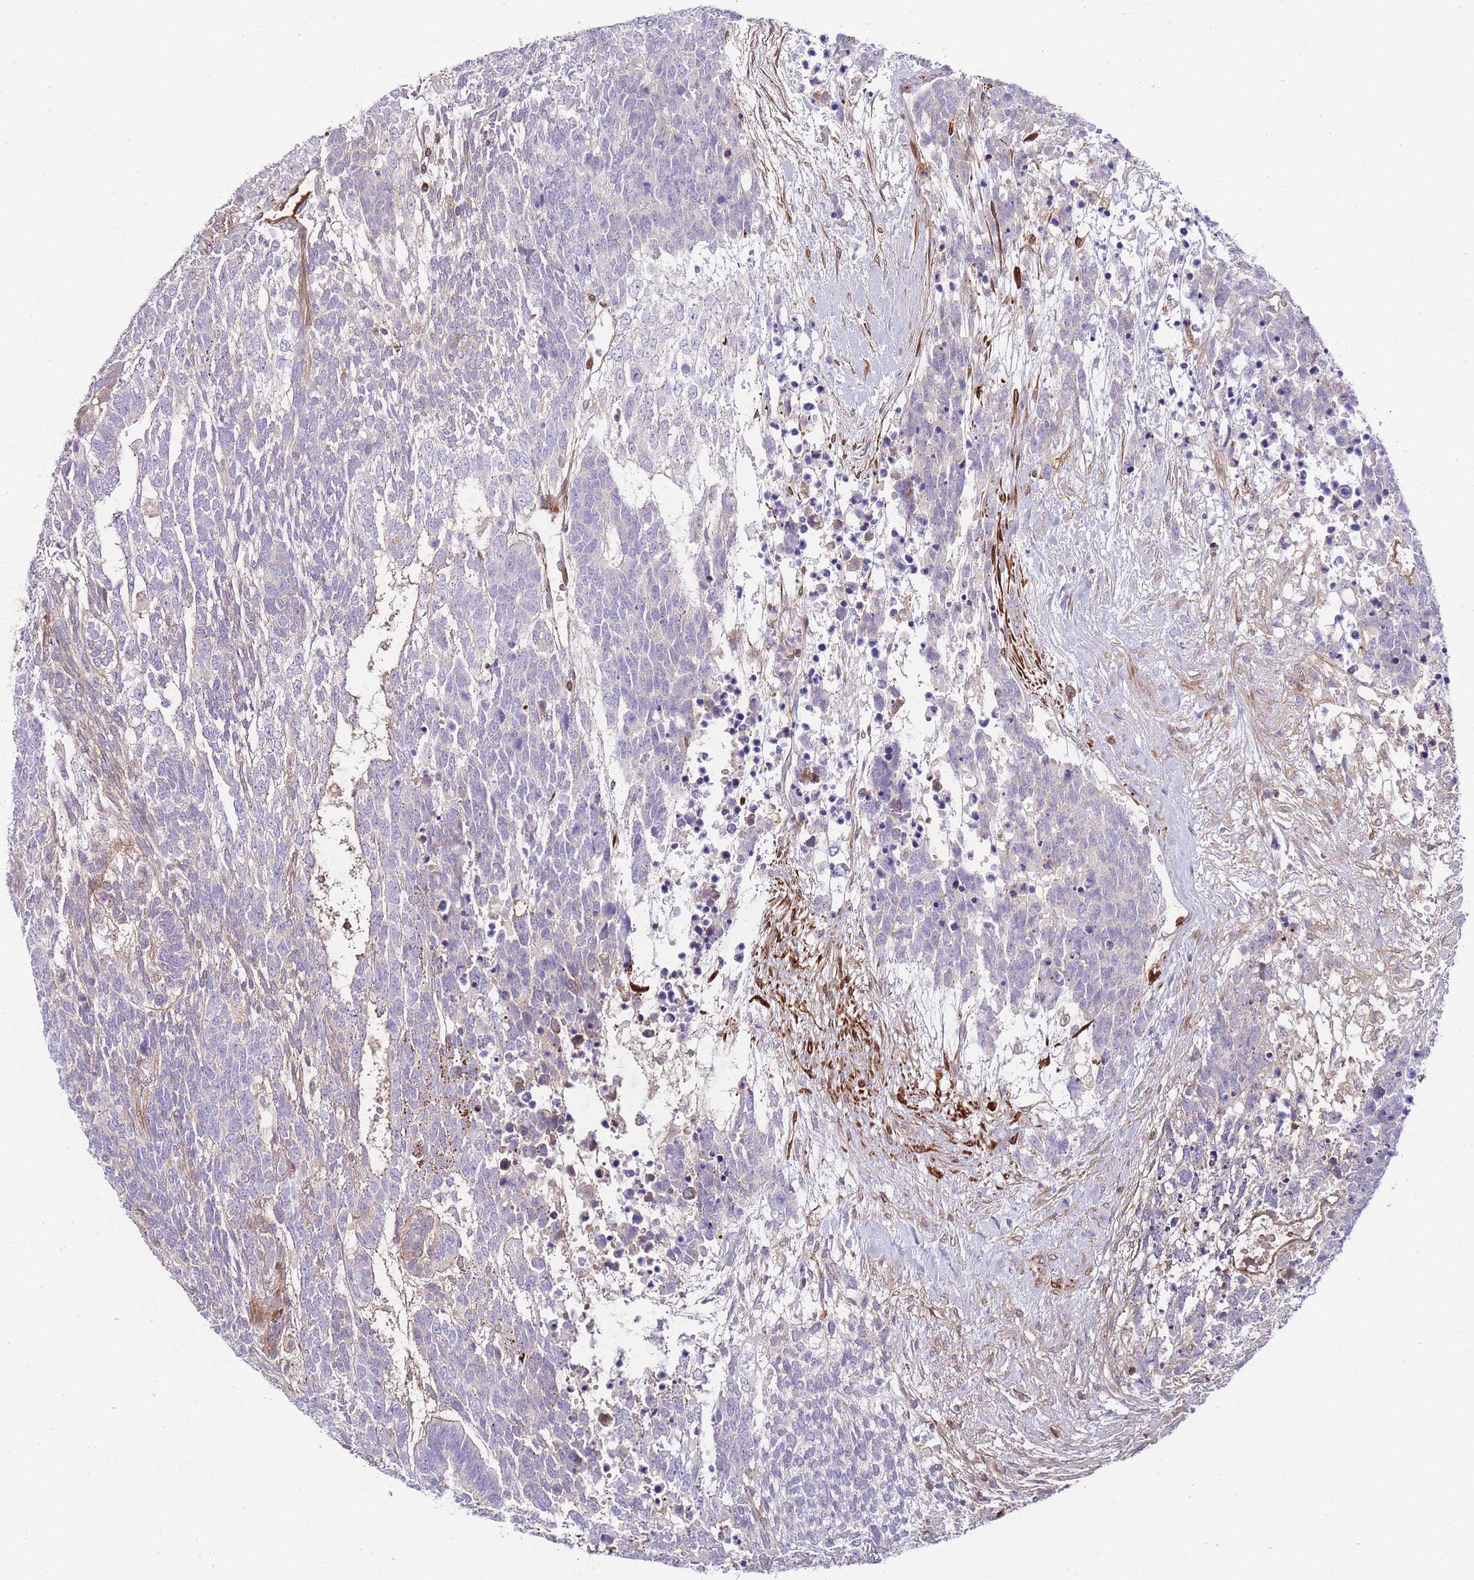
{"staining": {"intensity": "negative", "quantity": "none", "location": "none"}, "tissue": "testis cancer", "cell_type": "Tumor cells", "image_type": "cancer", "snomed": [{"axis": "morphology", "description": "Carcinoma, Embryonal, NOS"}, {"axis": "topography", "description": "Testis"}], "caption": "Testis embryonal carcinoma was stained to show a protein in brown. There is no significant staining in tumor cells. (IHC, brightfield microscopy, high magnification).", "gene": "FBN3", "patient": {"sex": "male", "age": 23}}